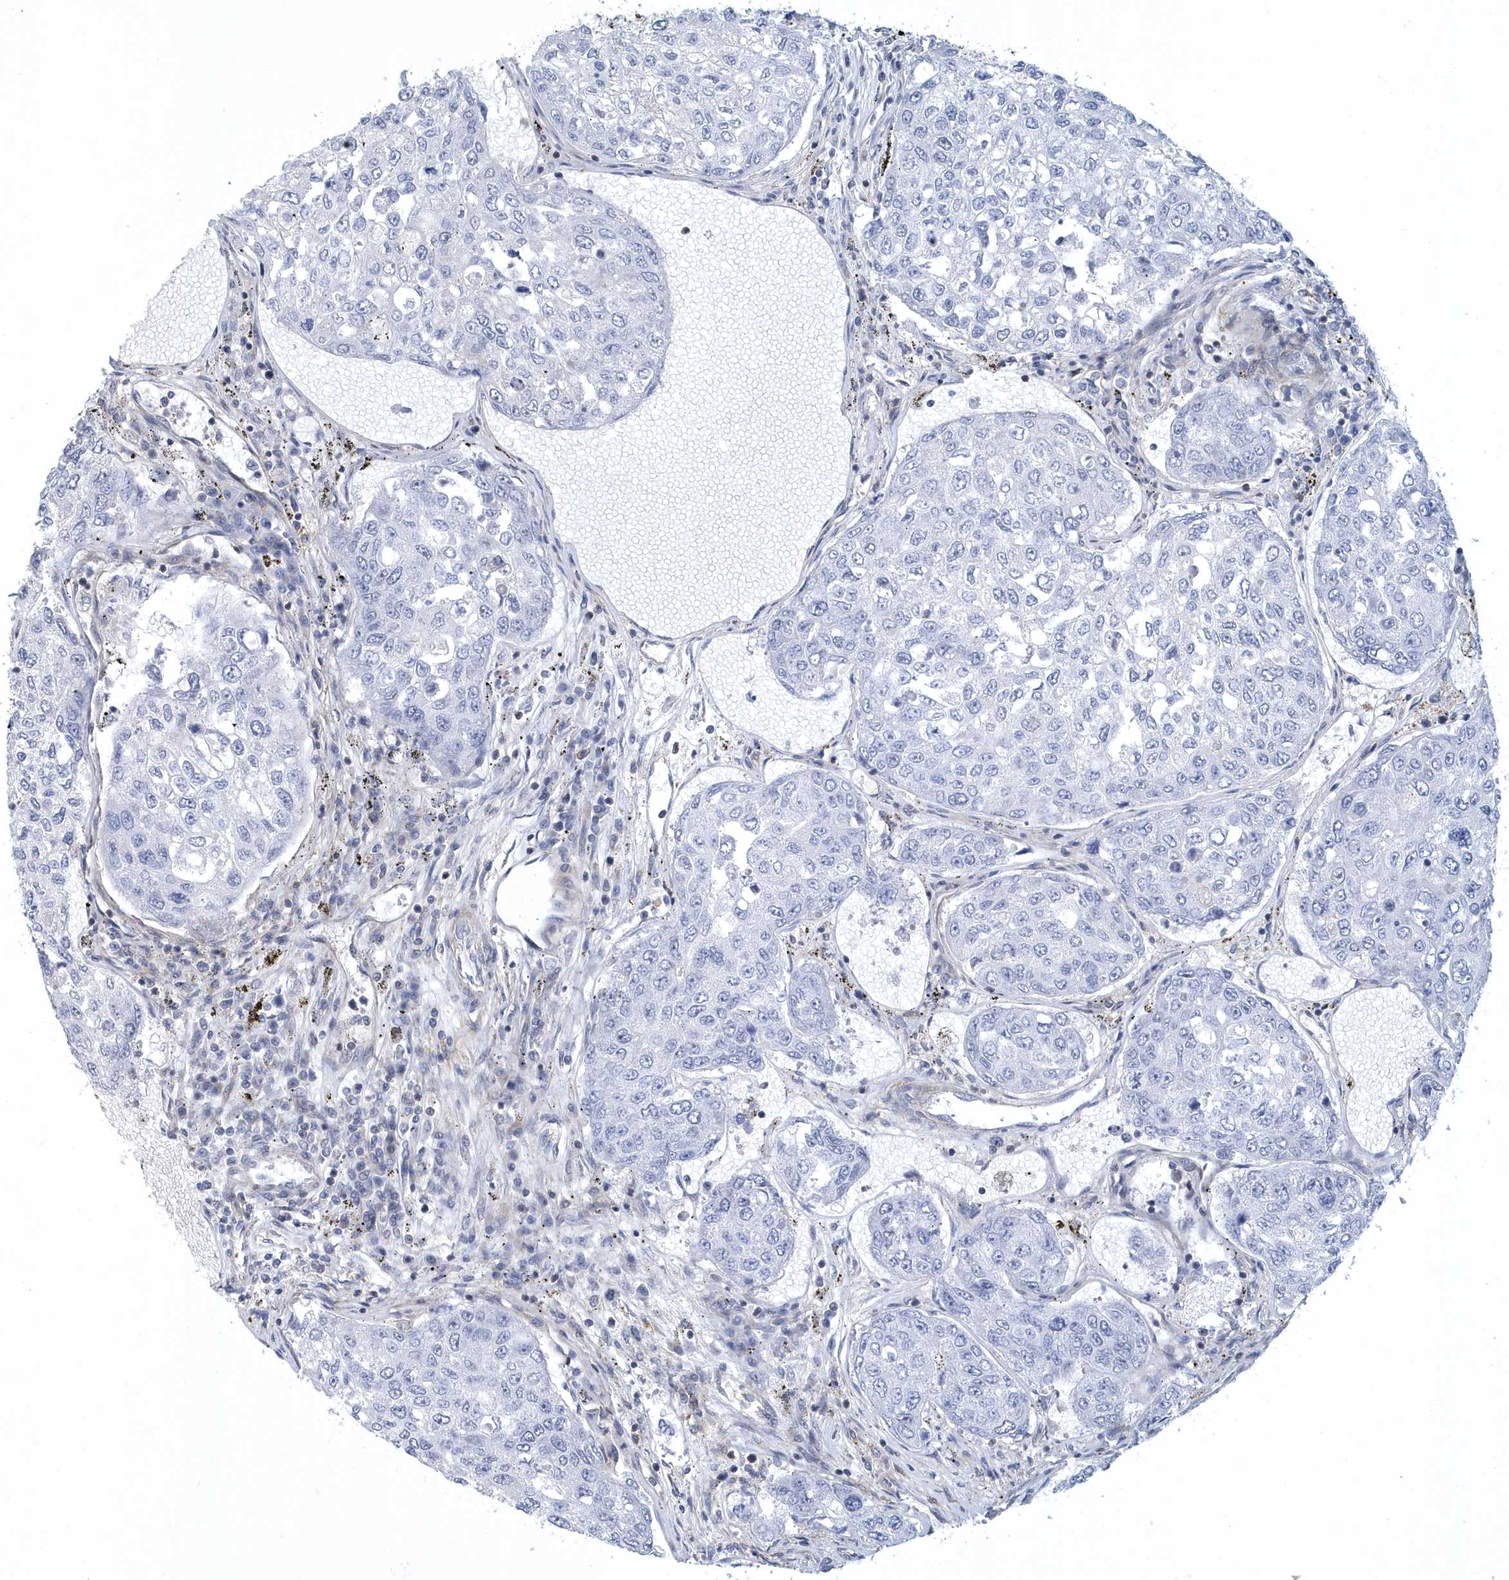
{"staining": {"intensity": "negative", "quantity": "none", "location": "none"}, "tissue": "urothelial cancer", "cell_type": "Tumor cells", "image_type": "cancer", "snomed": [{"axis": "morphology", "description": "Urothelial carcinoma, High grade"}, {"axis": "topography", "description": "Lymph node"}, {"axis": "topography", "description": "Urinary bladder"}], "caption": "Tumor cells are negative for protein expression in human high-grade urothelial carcinoma. (DAB (3,3'-diaminobenzidine) immunohistochemistry (IHC) visualized using brightfield microscopy, high magnification).", "gene": "ARAP2", "patient": {"sex": "male", "age": 51}}